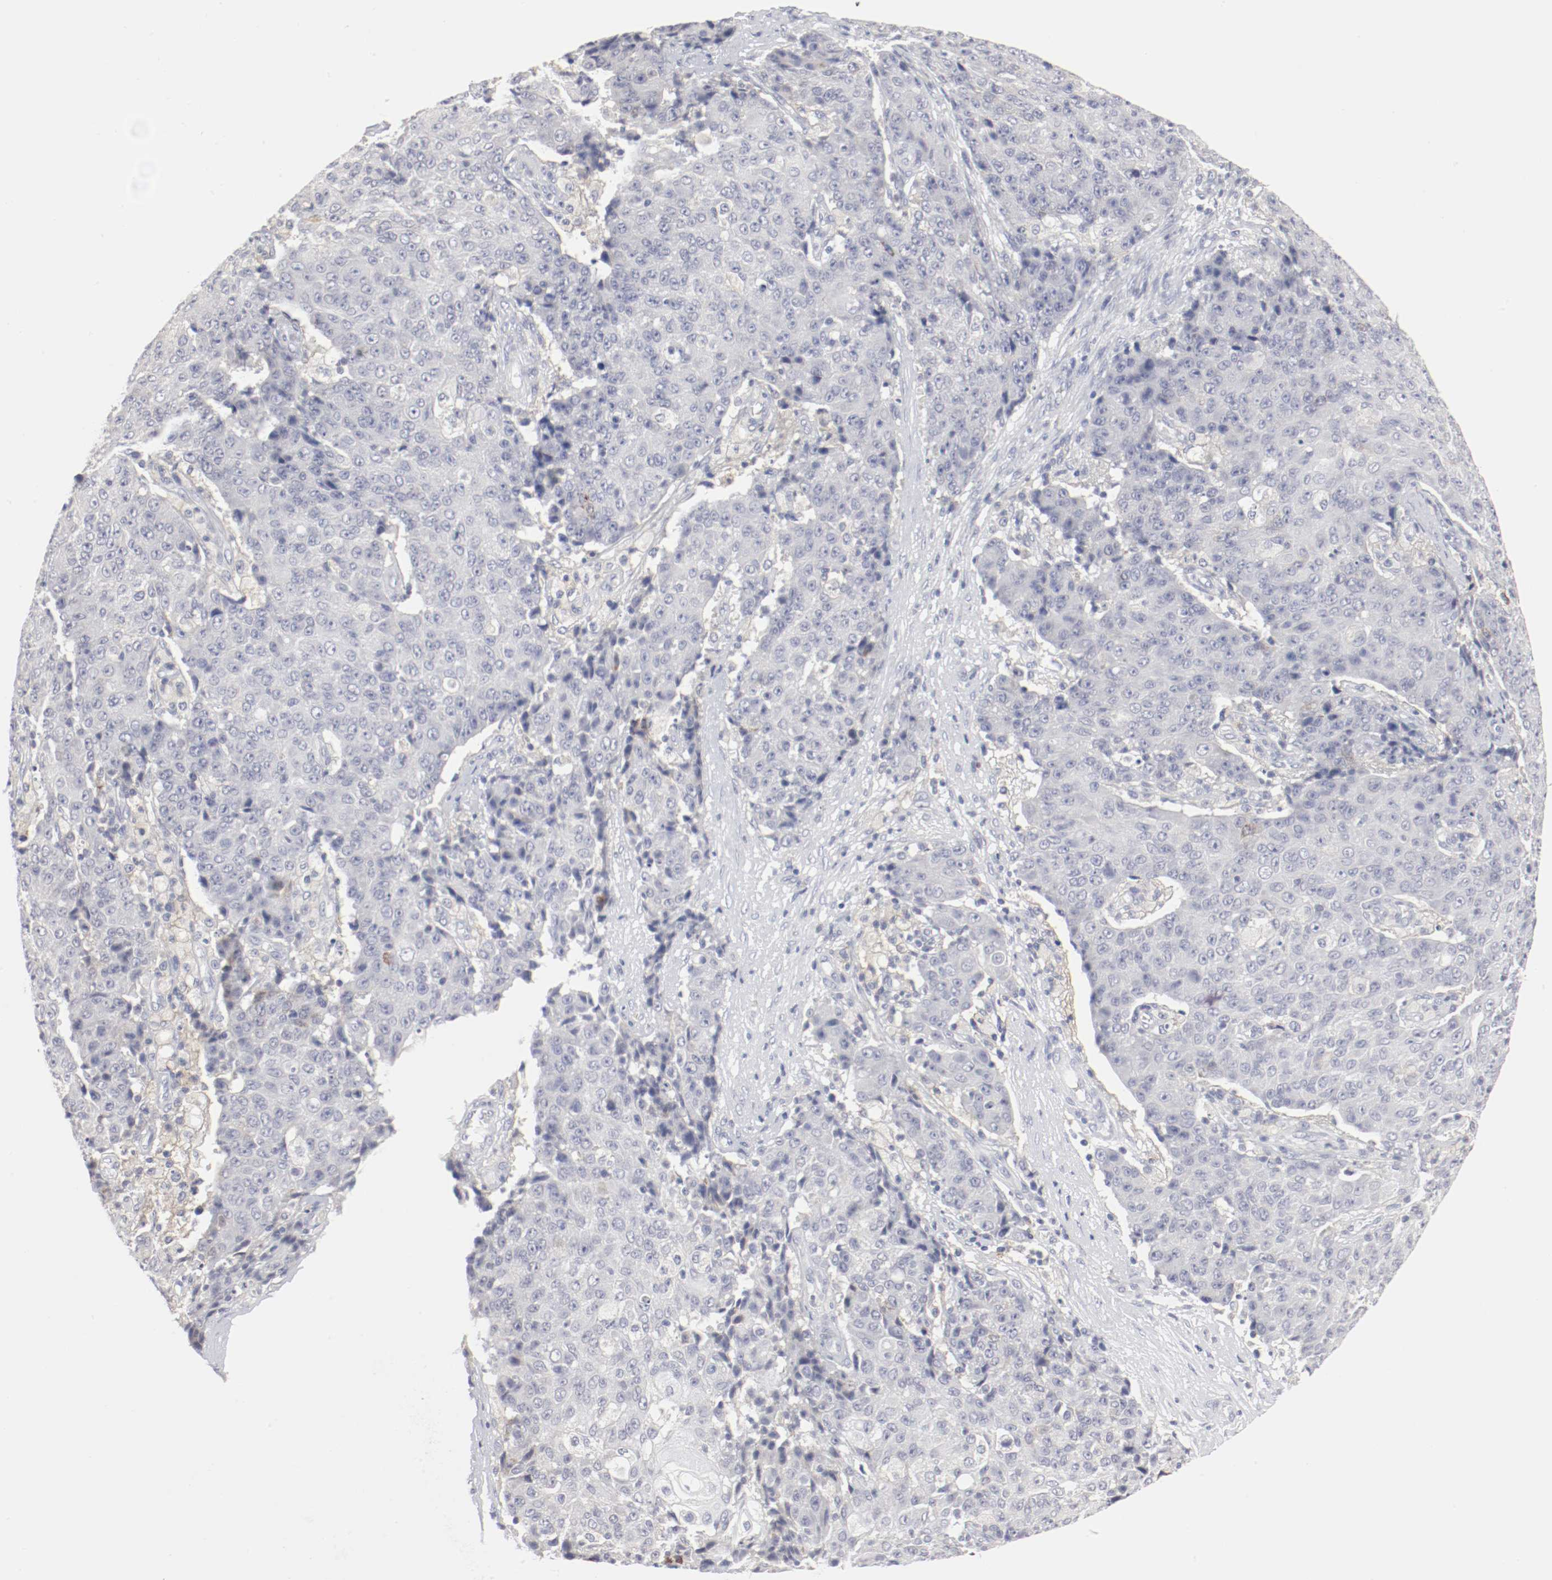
{"staining": {"intensity": "negative", "quantity": "none", "location": "none"}, "tissue": "ovarian cancer", "cell_type": "Tumor cells", "image_type": "cancer", "snomed": [{"axis": "morphology", "description": "Carcinoma, endometroid"}, {"axis": "topography", "description": "Ovary"}], "caption": "IHC of endometroid carcinoma (ovarian) demonstrates no expression in tumor cells.", "gene": "ITGAX", "patient": {"sex": "female", "age": 42}}